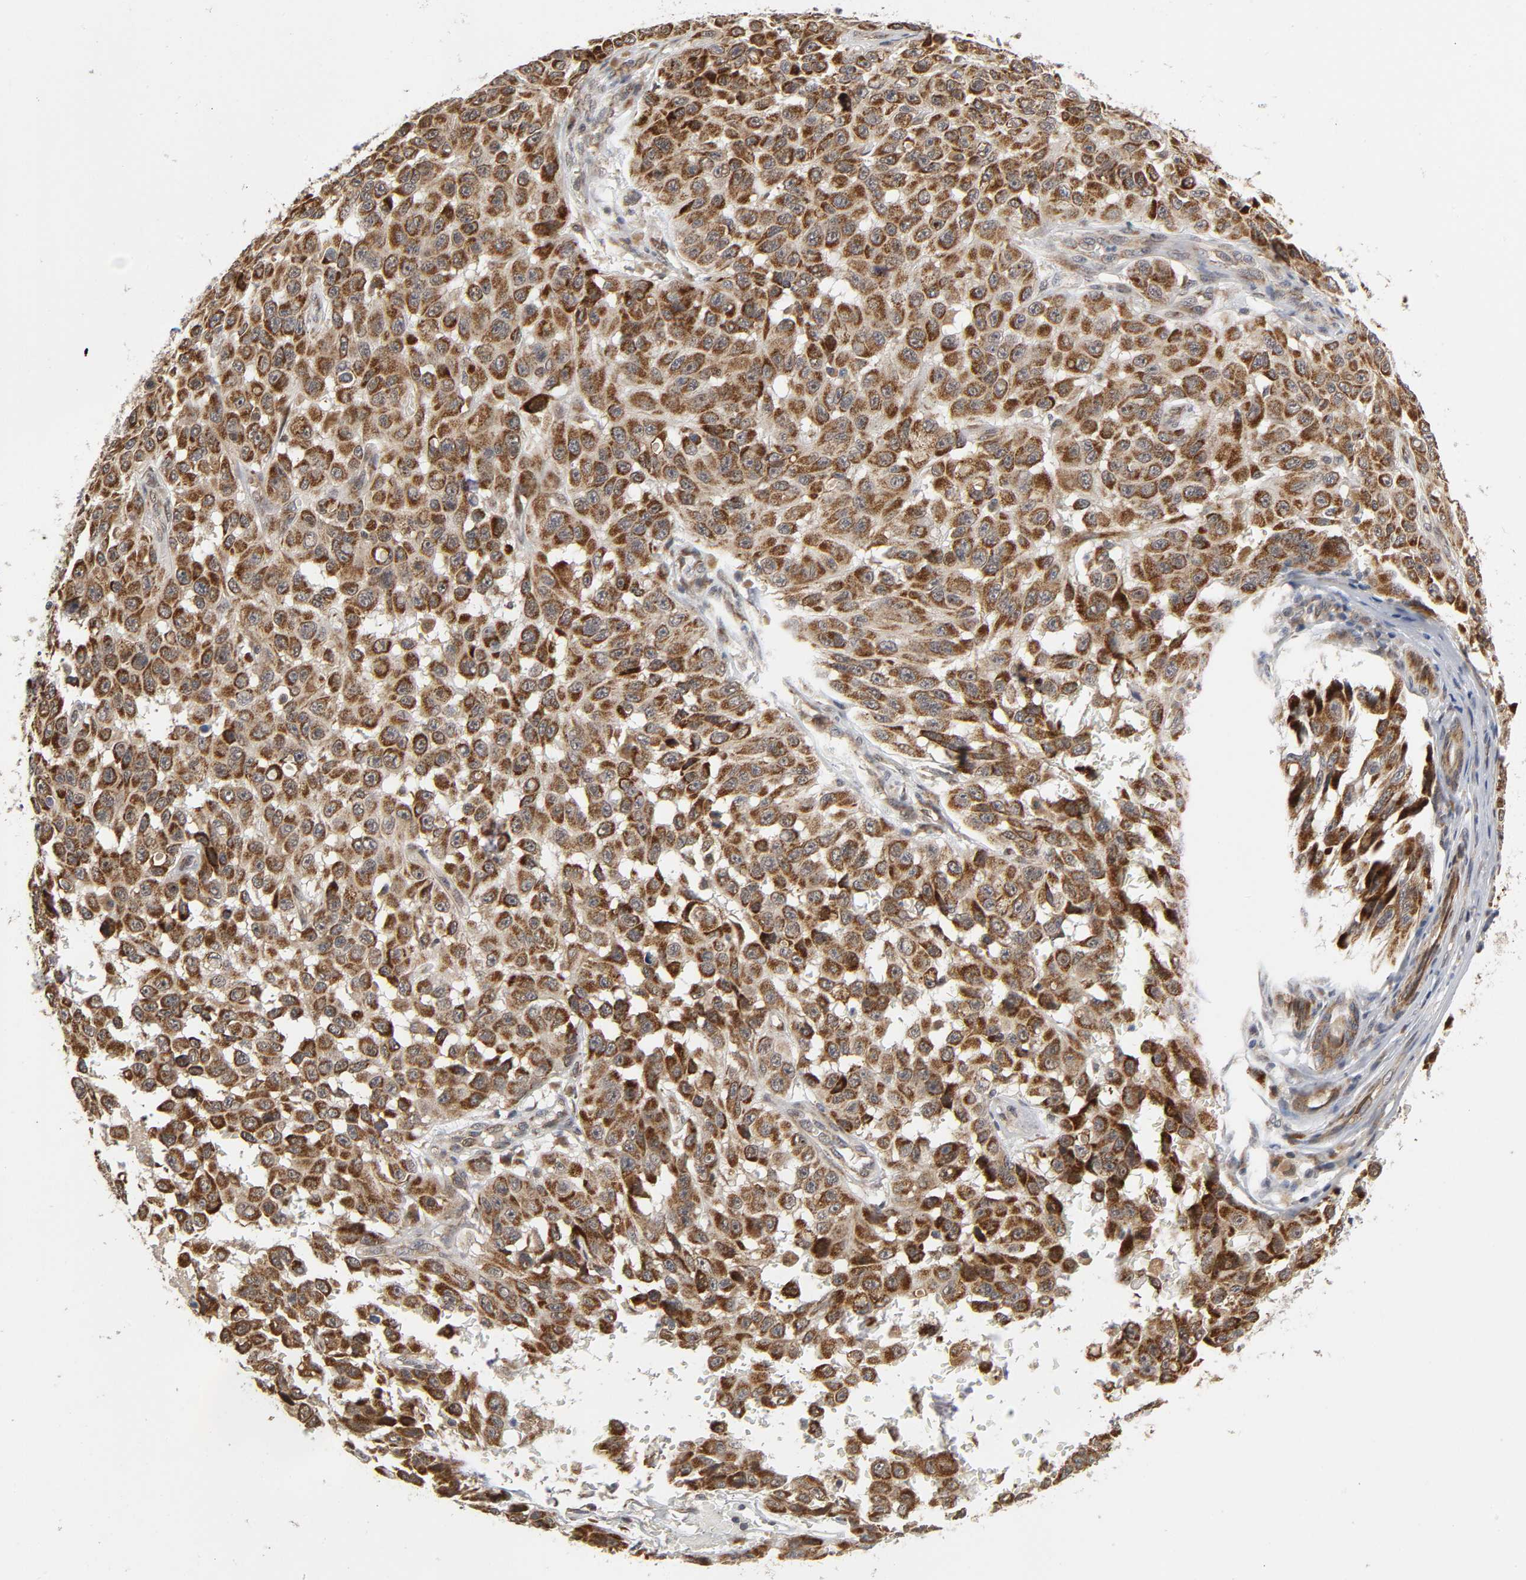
{"staining": {"intensity": "strong", "quantity": ">75%", "location": "cytoplasmic/membranous"}, "tissue": "melanoma", "cell_type": "Tumor cells", "image_type": "cancer", "snomed": [{"axis": "morphology", "description": "Malignant melanoma, NOS"}, {"axis": "topography", "description": "Skin"}], "caption": "Tumor cells reveal high levels of strong cytoplasmic/membranous positivity in about >75% of cells in human malignant melanoma. (DAB IHC, brown staining for protein, blue staining for nuclei).", "gene": "SLC30A9", "patient": {"sex": "male", "age": 30}}